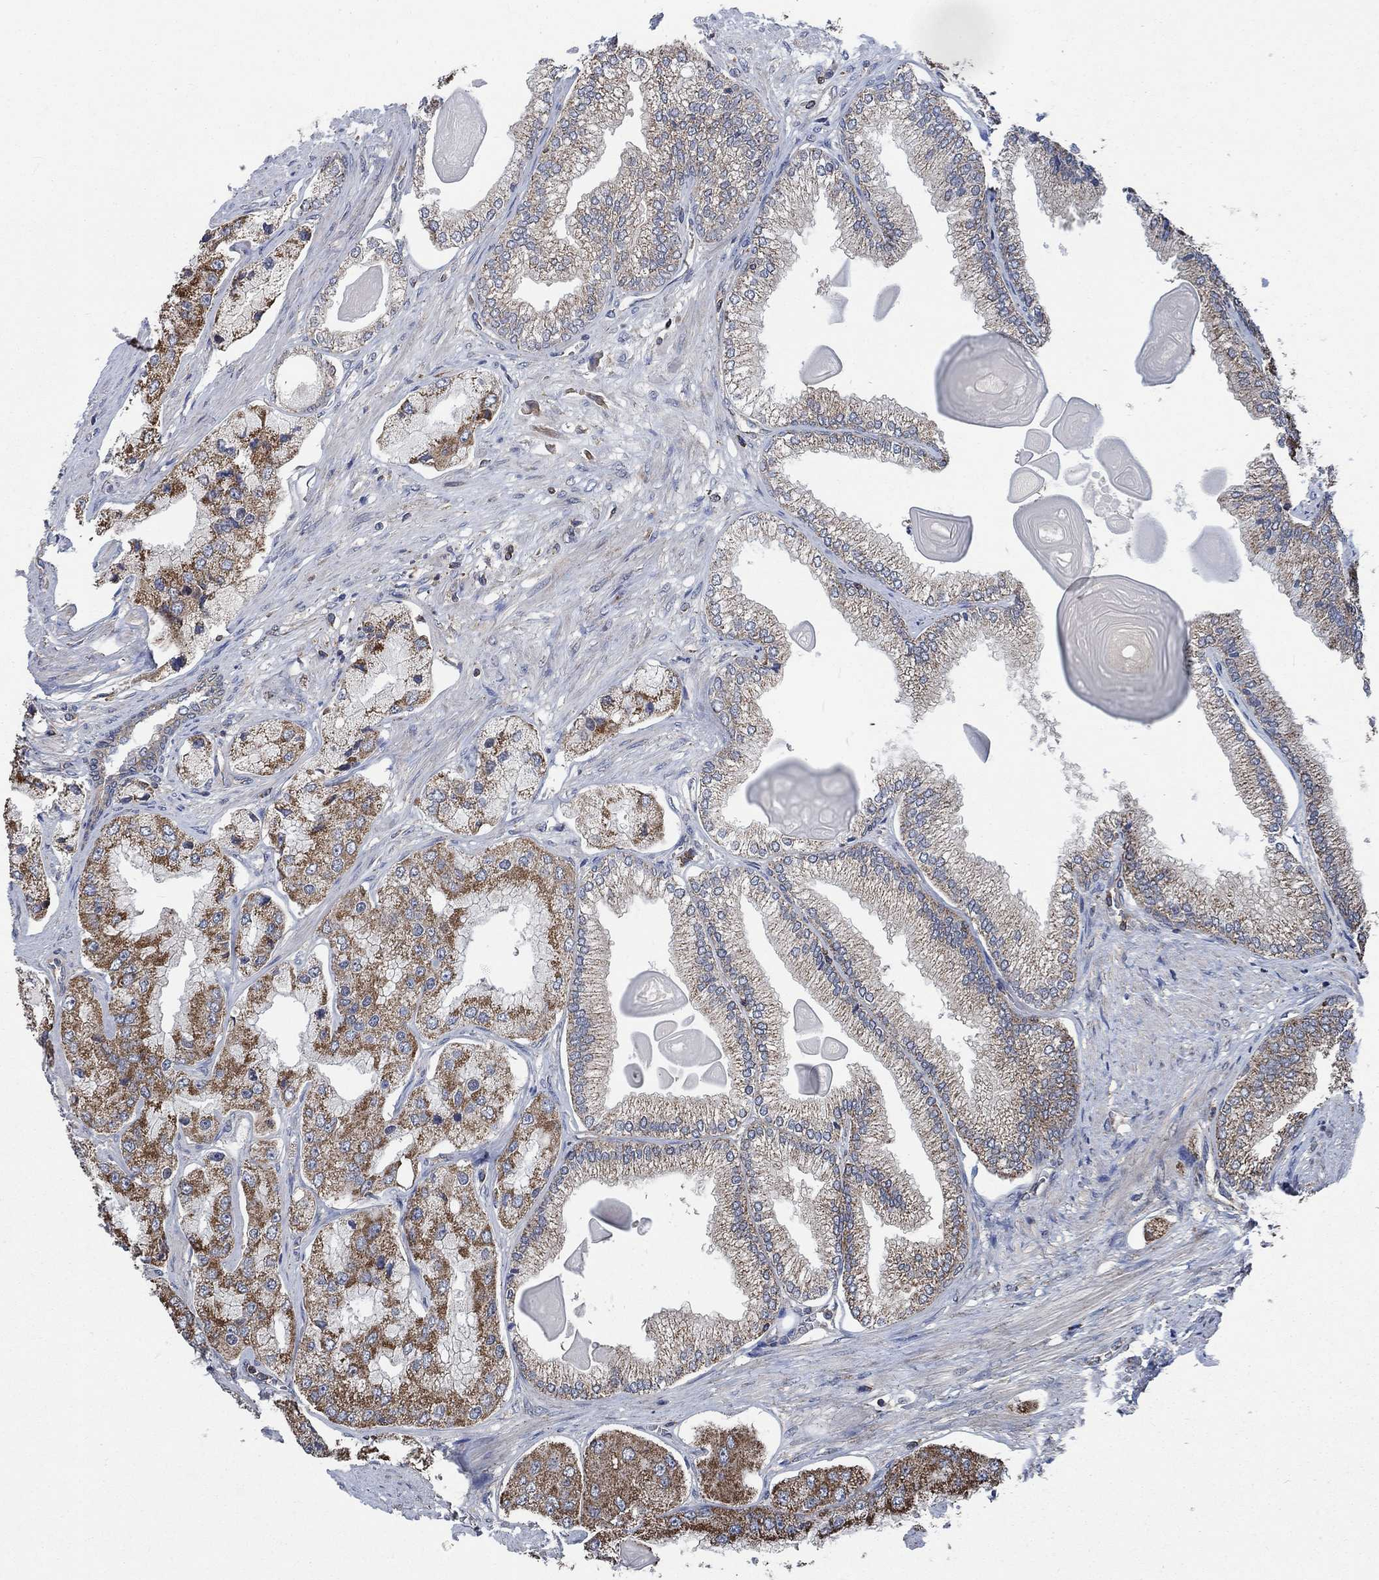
{"staining": {"intensity": "moderate", "quantity": "25%-75%", "location": "cytoplasmic/membranous"}, "tissue": "prostate cancer", "cell_type": "Tumor cells", "image_type": "cancer", "snomed": [{"axis": "morphology", "description": "Adenocarcinoma, Low grade"}, {"axis": "topography", "description": "Prostate"}], "caption": "This micrograph reveals prostate cancer stained with immunohistochemistry (IHC) to label a protein in brown. The cytoplasmic/membranous of tumor cells show moderate positivity for the protein. Nuclei are counter-stained blue.", "gene": "STXBP6", "patient": {"sex": "male", "age": 69}}